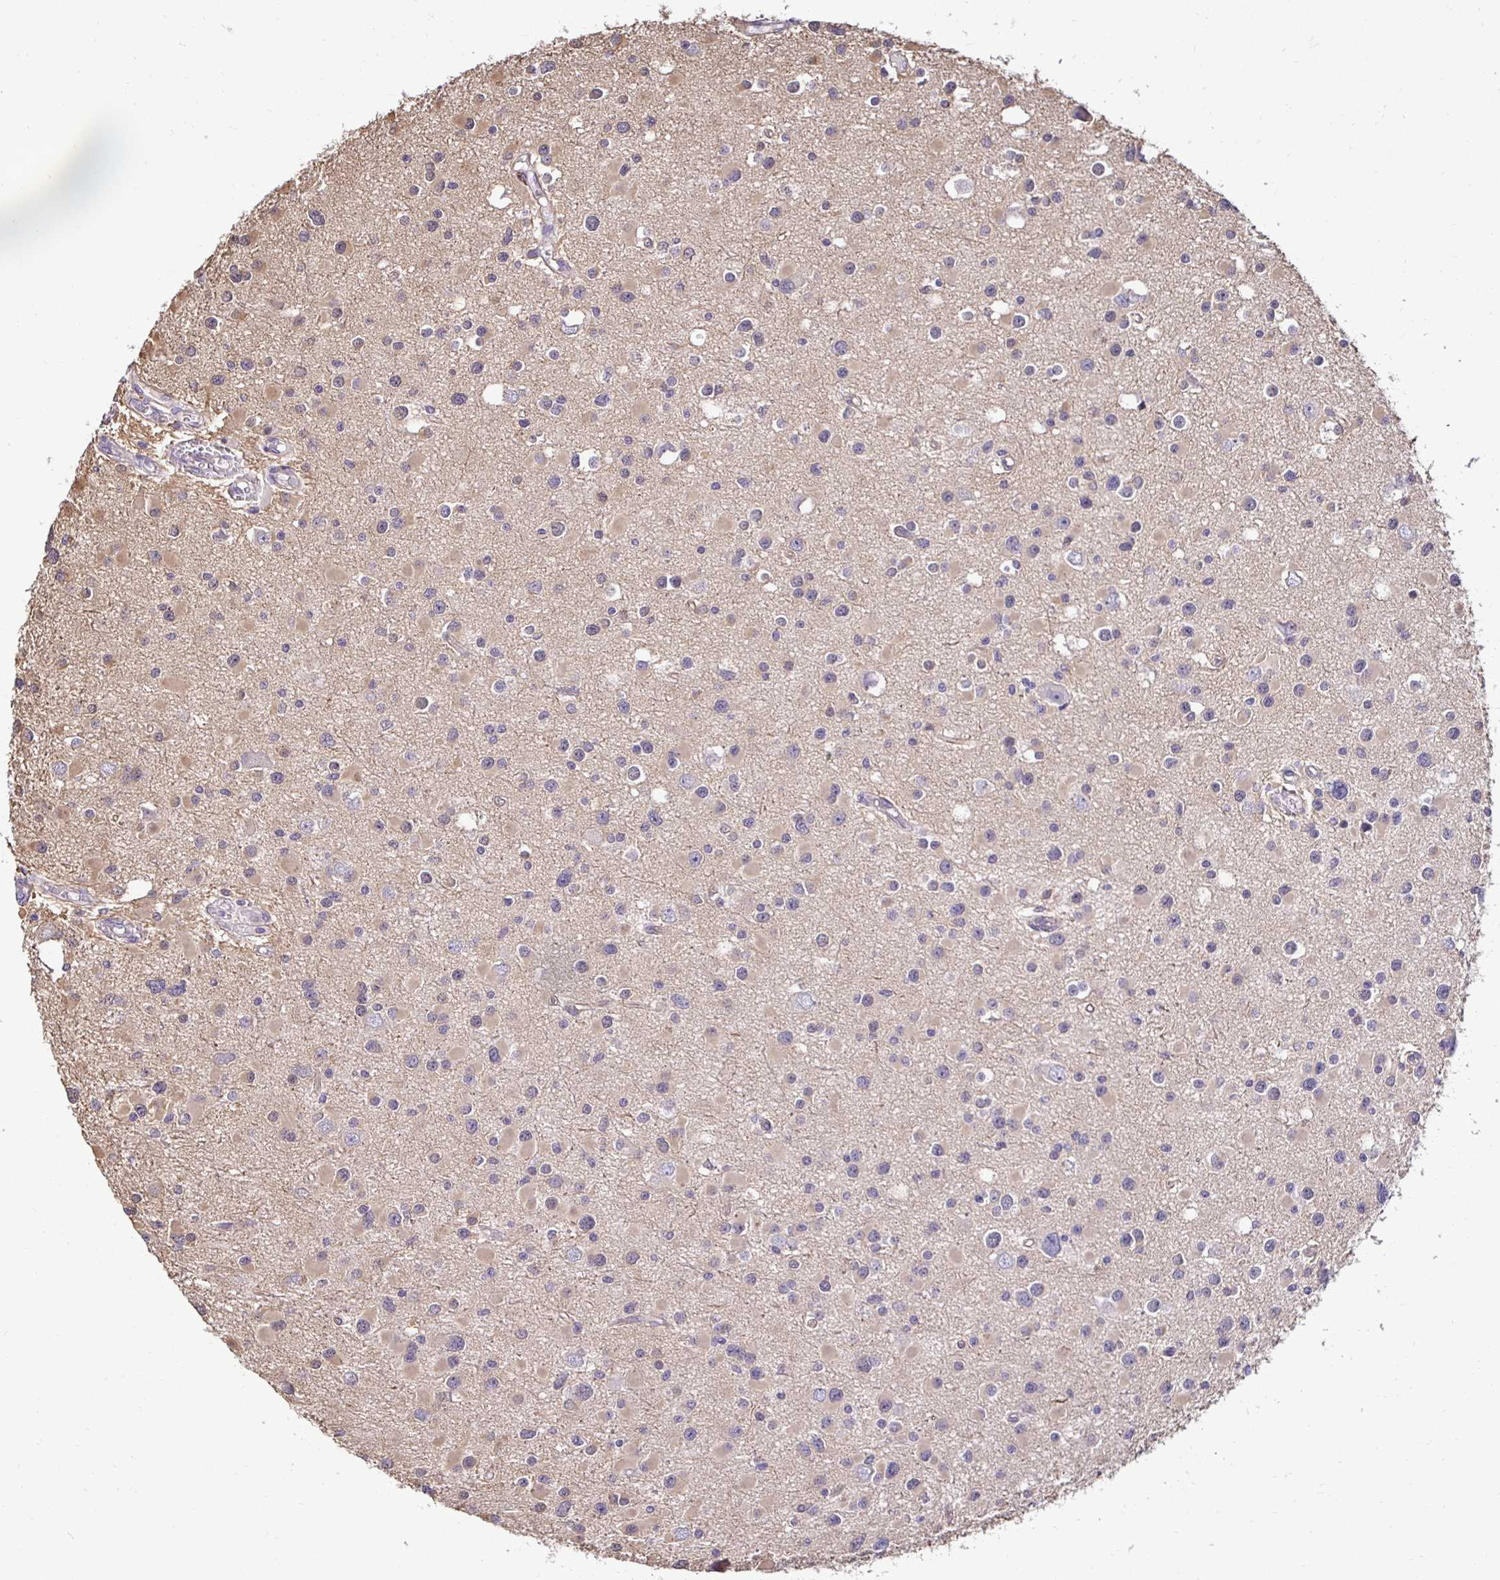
{"staining": {"intensity": "negative", "quantity": "none", "location": "none"}, "tissue": "glioma", "cell_type": "Tumor cells", "image_type": "cancer", "snomed": [{"axis": "morphology", "description": "Glioma, malignant, High grade"}, {"axis": "topography", "description": "Brain"}], "caption": "Tumor cells are negative for protein expression in human malignant glioma (high-grade).", "gene": "SLC9A1", "patient": {"sex": "male", "age": 54}}